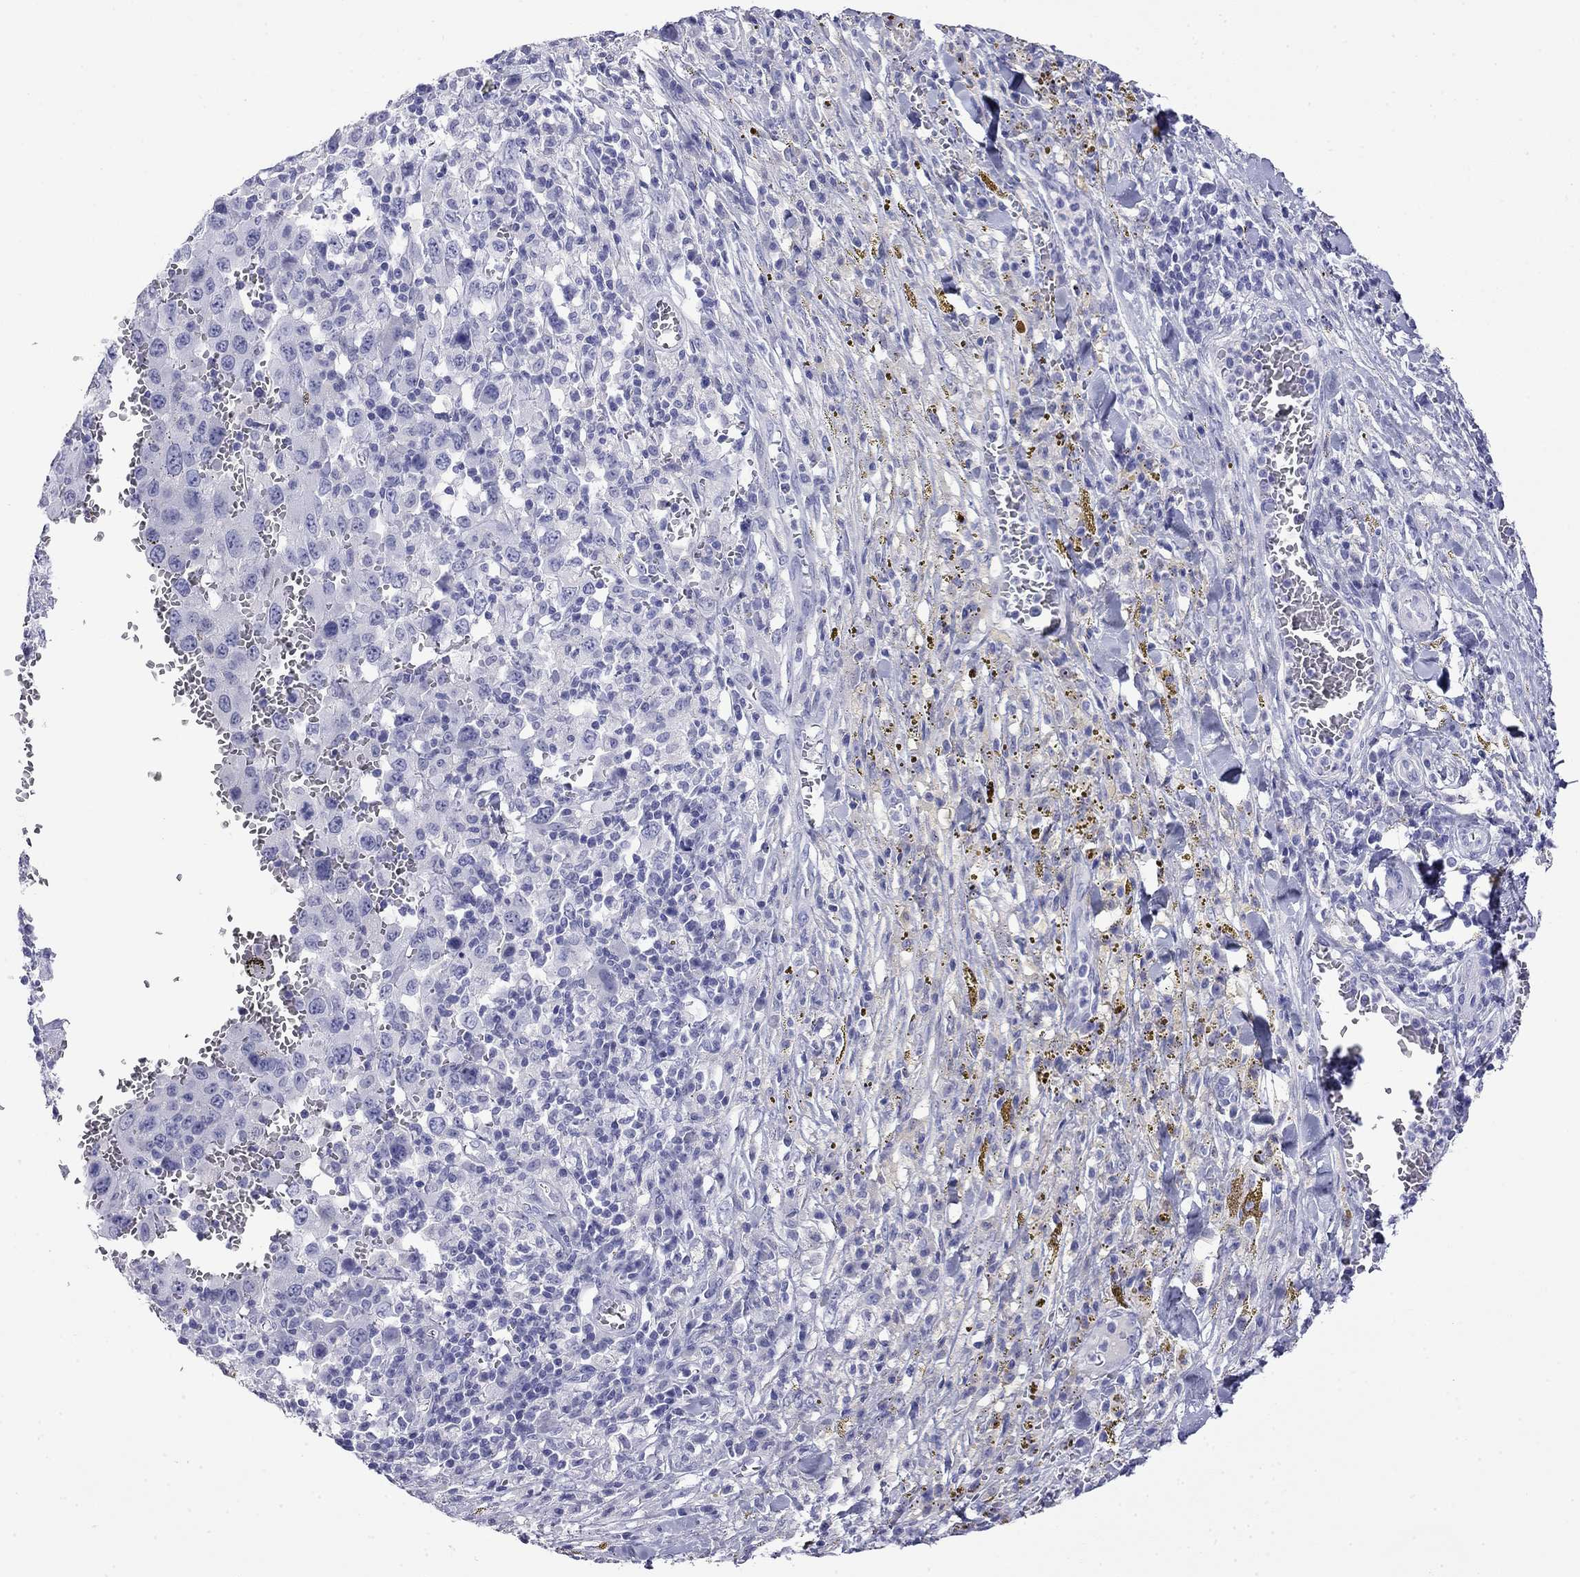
{"staining": {"intensity": "negative", "quantity": "none", "location": "none"}, "tissue": "melanoma", "cell_type": "Tumor cells", "image_type": "cancer", "snomed": [{"axis": "morphology", "description": "Malignant melanoma, NOS"}, {"axis": "topography", "description": "Skin"}], "caption": "Protein analysis of malignant melanoma exhibits no significant positivity in tumor cells. (DAB (3,3'-diaminobenzidine) IHC, high magnification).", "gene": "MYO15A", "patient": {"sex": "female", "age": 91}}